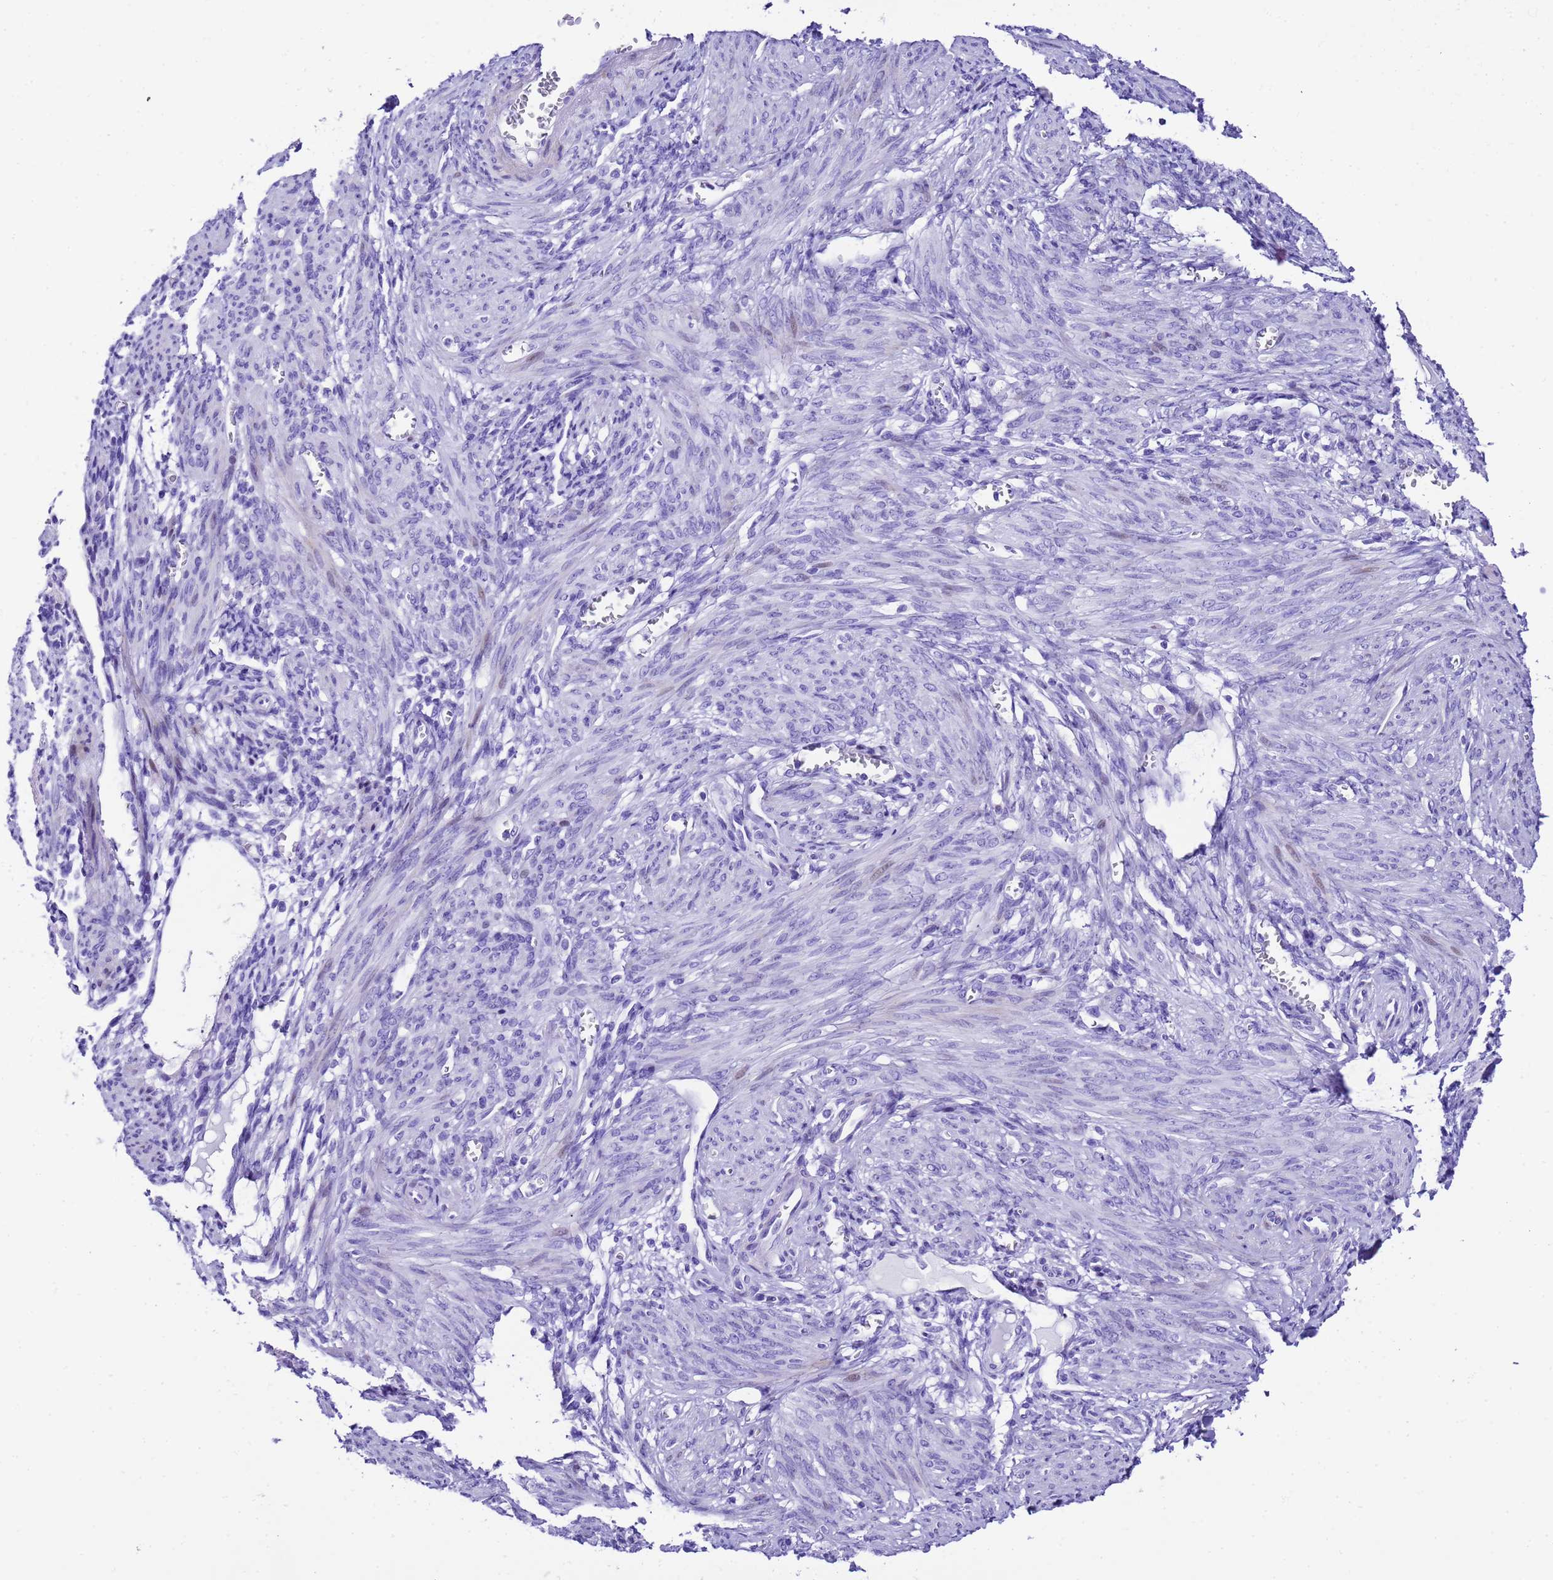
{"staining": {"intensity": "negative", "quantity": "none", "location": "none"}, "tissue": "smooth muscle", "cell_type": "Smooth muscle cells", "image_type": "normal", "snomed": [{"axis": "morphology", "description": "Normal tissue, NOS"}, {"axis": "topography", "description": "Smooth muscle"}], "caption": "This is an immunohistochemistry (IHC) image of normal smooth muscle. There is no positivity in smooth muscle cells.", "gene": "UGT2A1", "patient": {"sex": "female", "age": 39}}